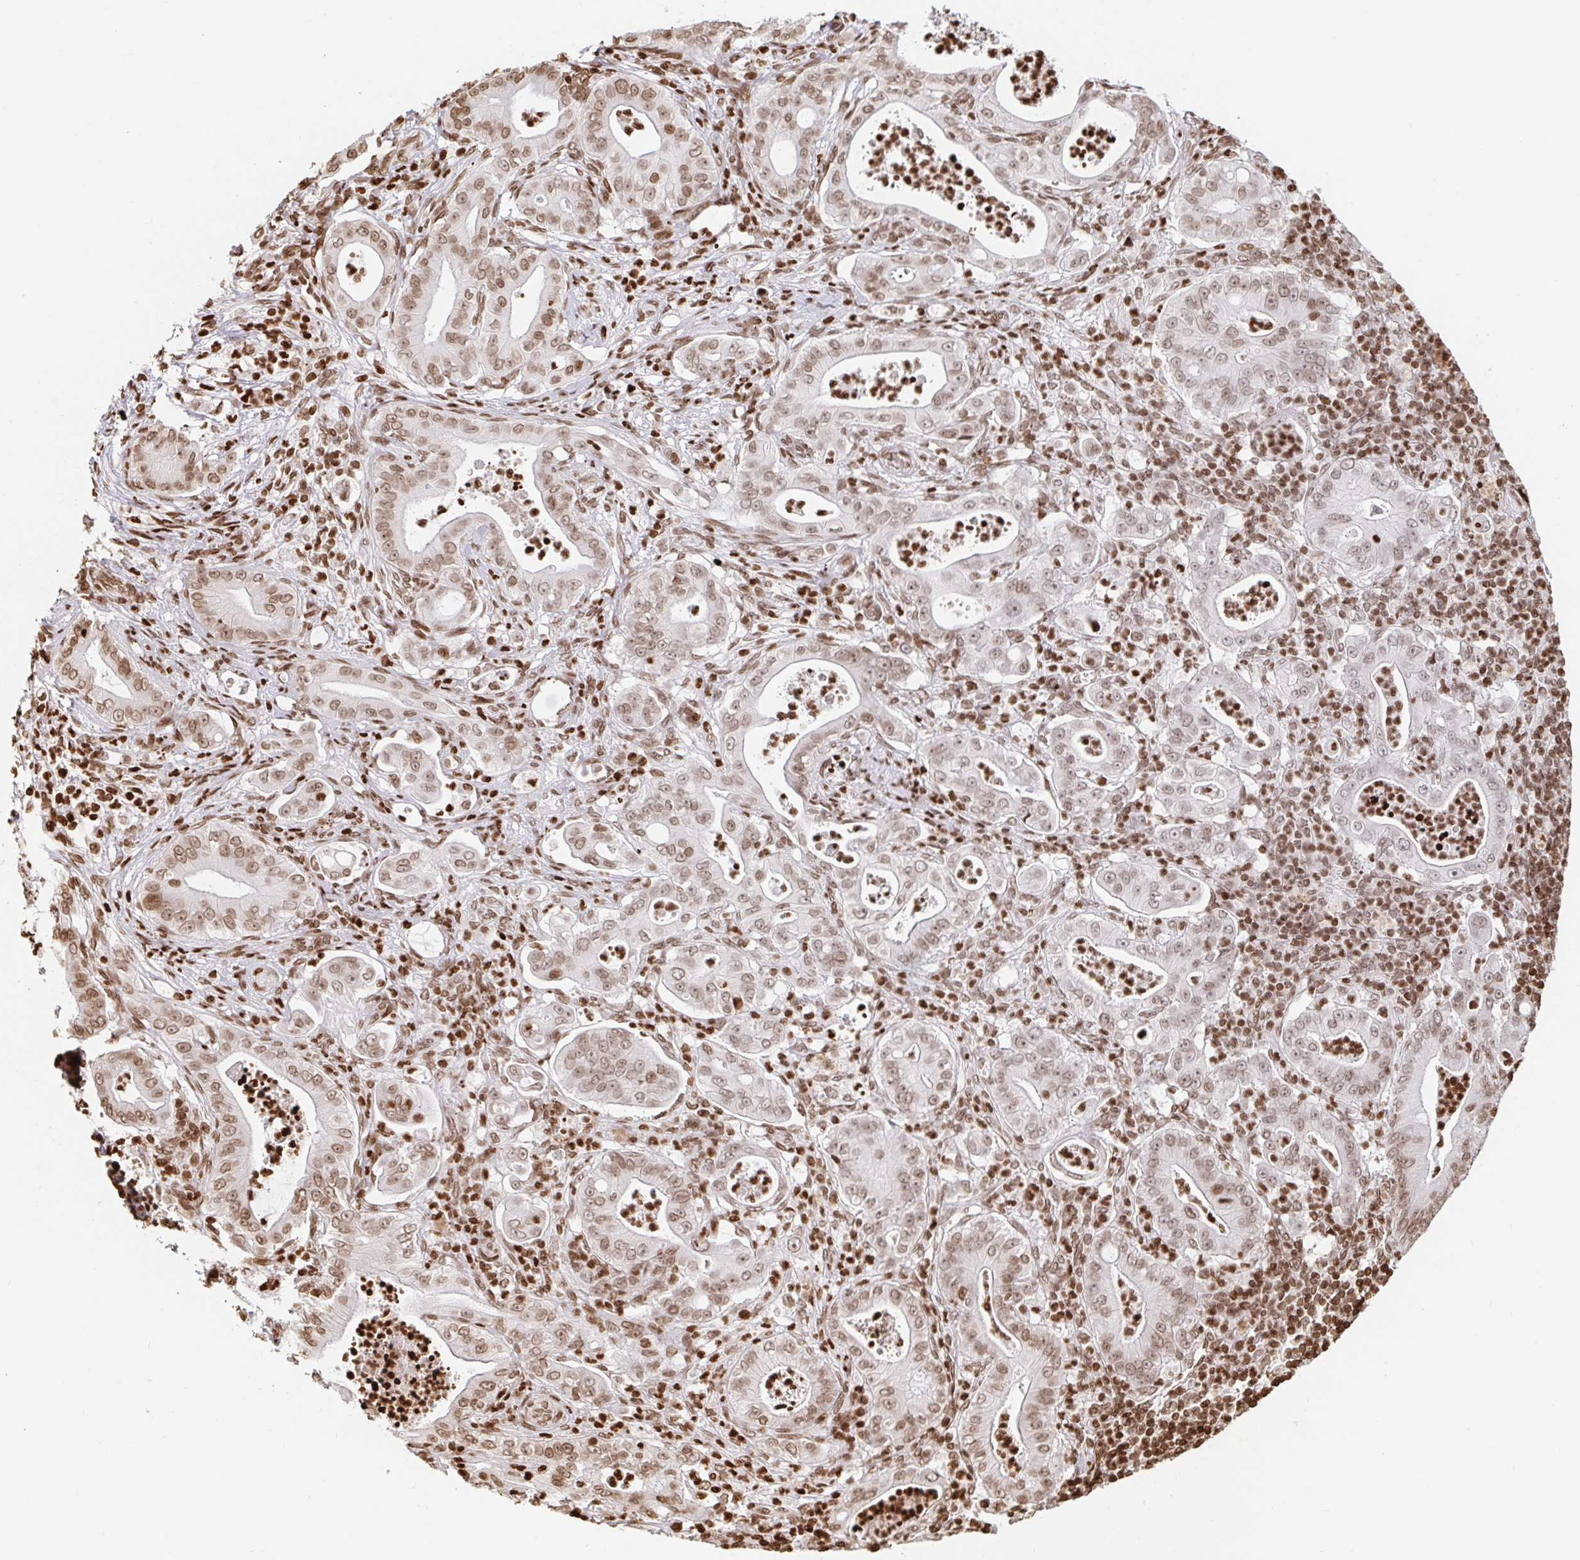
{"staining": {"intensity": "moderate", "quantity": ">75%", "location": "nuclear"}, "tissue": "pancreatic cancer", "cell_type": "Tumor cells", "image_type": "cancer", "snomed": [{"axis": "morphology", "description": "Adenocarcinoma, NOS"}, {"axis": "topography", "description": "Pancreas"}], "caption": "The photomicrograph displays immunohistochemical staining of pancreatic adenocarcinoma. There is moderate nuclear staining is present in about >75% of tumor cells.", "gene": "H2BC5", "patient": {"sex": "male", "age": 71}}